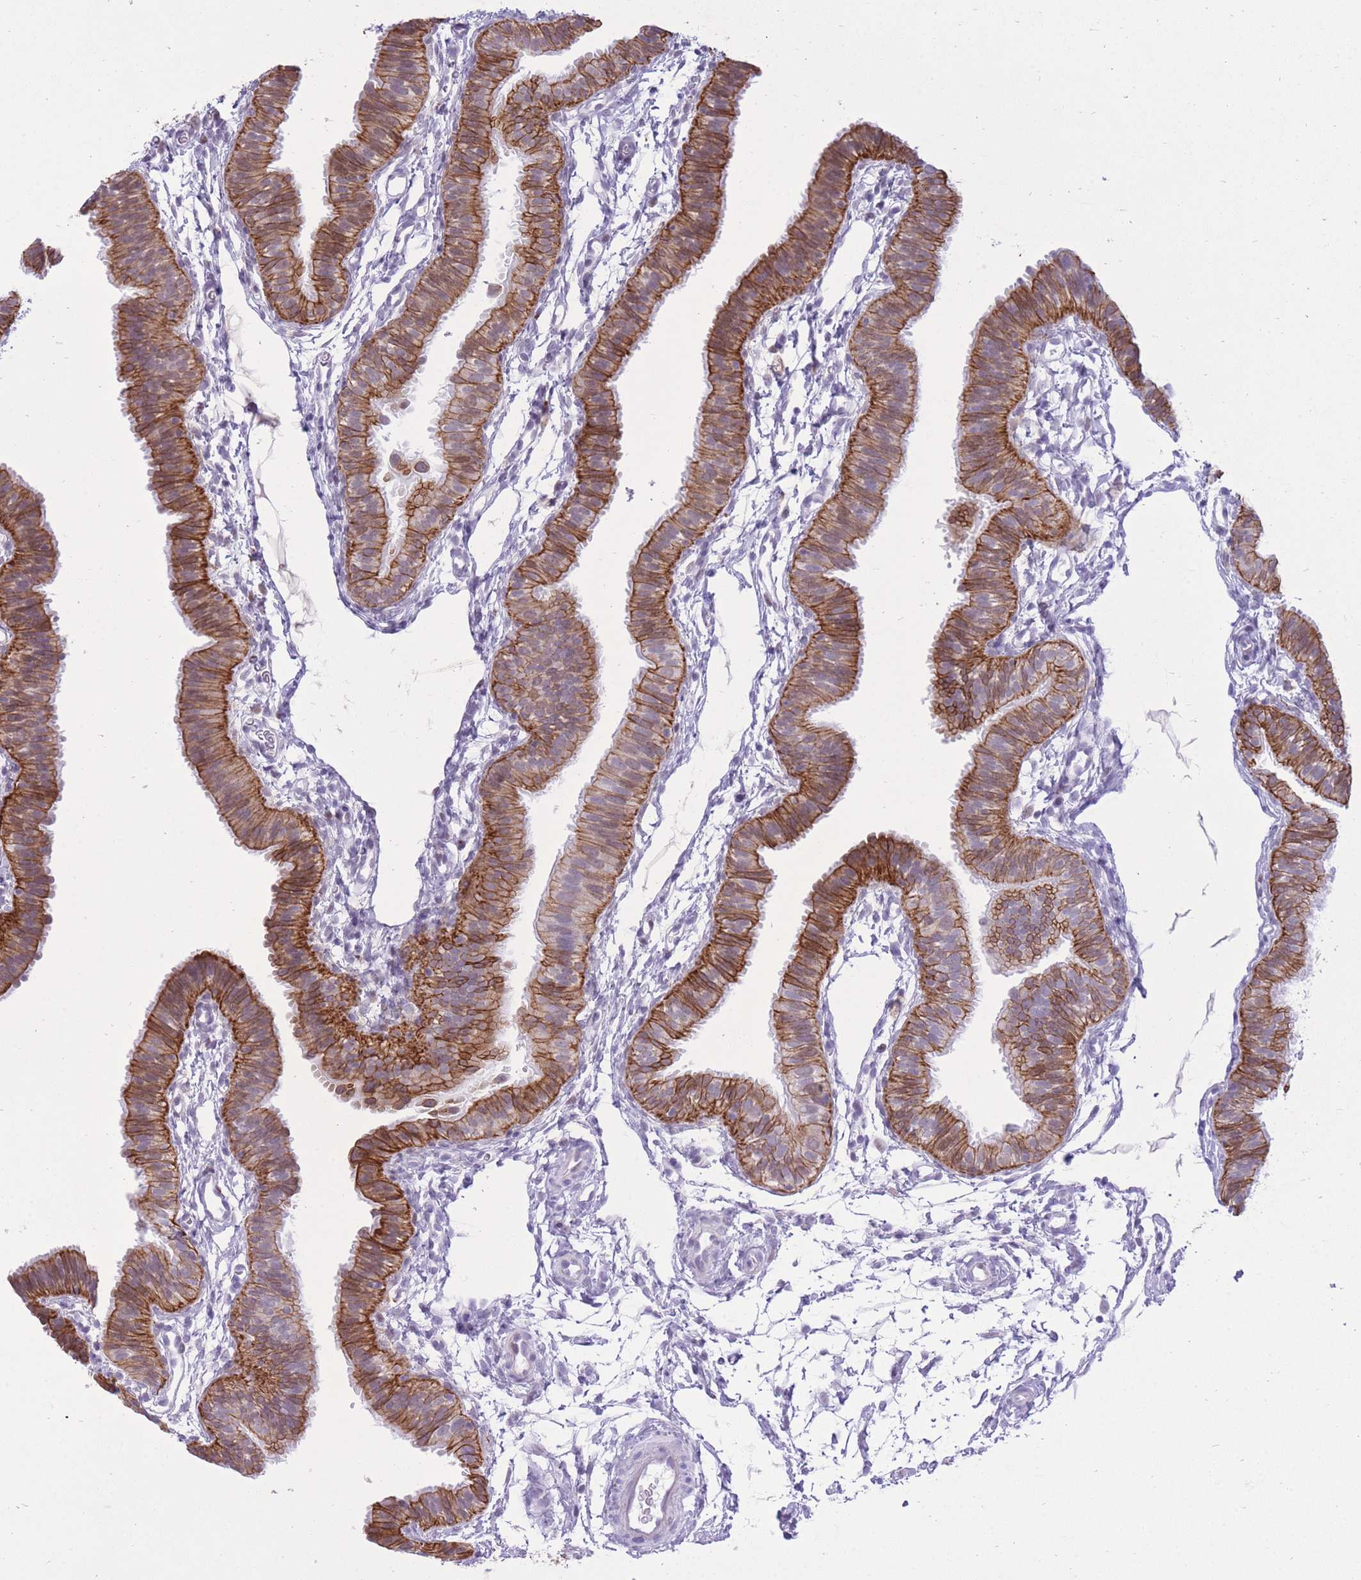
{"staining": {"intensity": "strong", "quantity": "25%-75%", "location": "cytoplasmic/membranous"}, "tissue": "fallopian tube", "cell_type": "Glandular cells", "image_type": "normal", "snomed": [{"axis": "morphology", "description": "Normal tissue, NOS"}, {"axis": "topography", "description": "Fallopian tube"}], "caption": "Immunohistochemical staining of normal human fallopian tube demonstrates high levels of strong cytoplasmic/membranous positivity in approximately 25%-75% of glandular cells. (brown staining indicates protein expression, while blue staining denotes nuclei).", "gene": "MEIS3", "patient": {"sex": "female", "age": 35}}